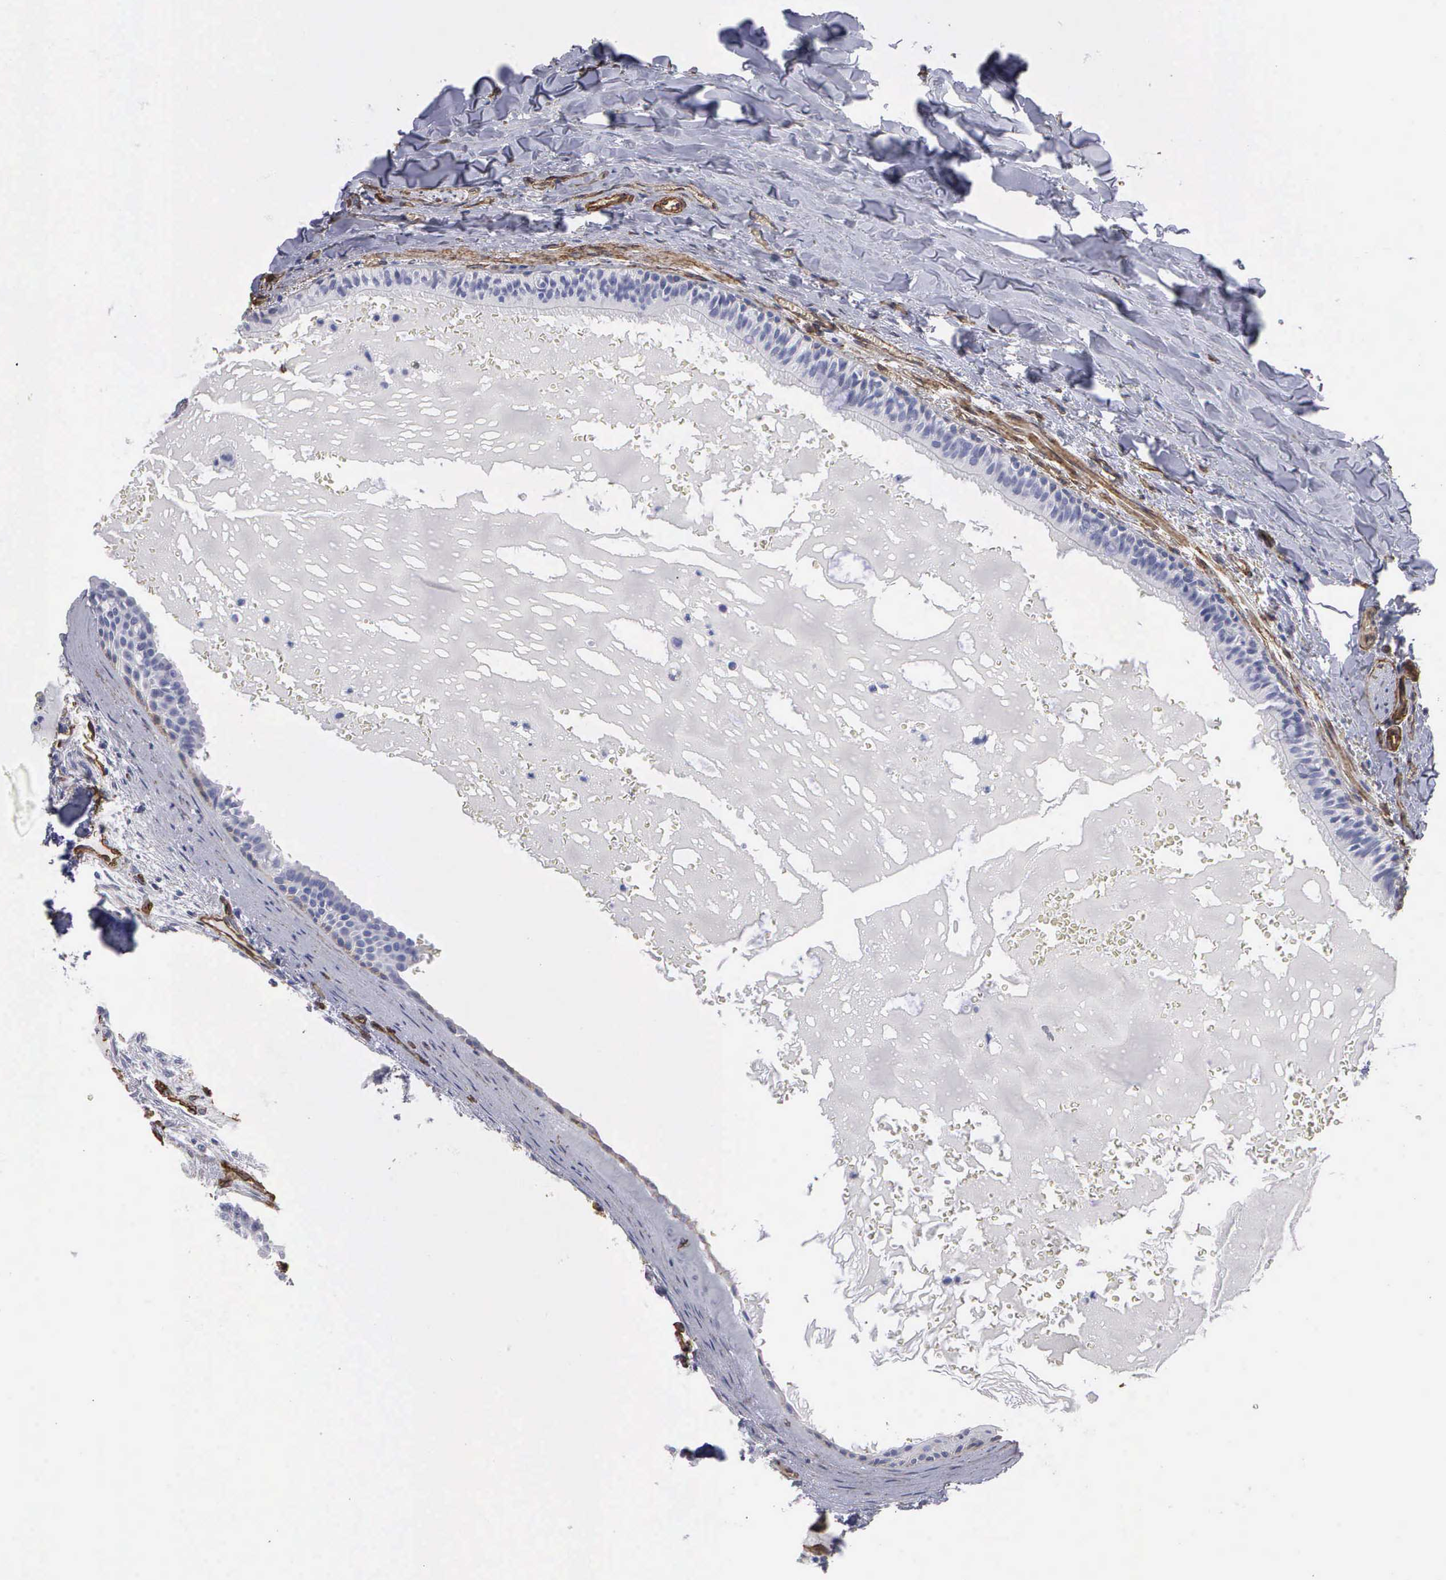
{"staining": {"intensity": "negative", "quantity": "none", "location": "none"}, "tissue": "carcinoid", "cell_type": "Tumor cells", "image_type": "cancer", "snomed": [{"axis": "morphology", "description": "Carcinoid, malignant, NOS"}, {"axis": "topography", "description": "Bronchus"}], "caption": "Carcinoid was stained to show a protein in brown. There is no significant staining in tumor cells.", "gene": "MAGEB10", "patient": {"sex": "male", "age": 55}}